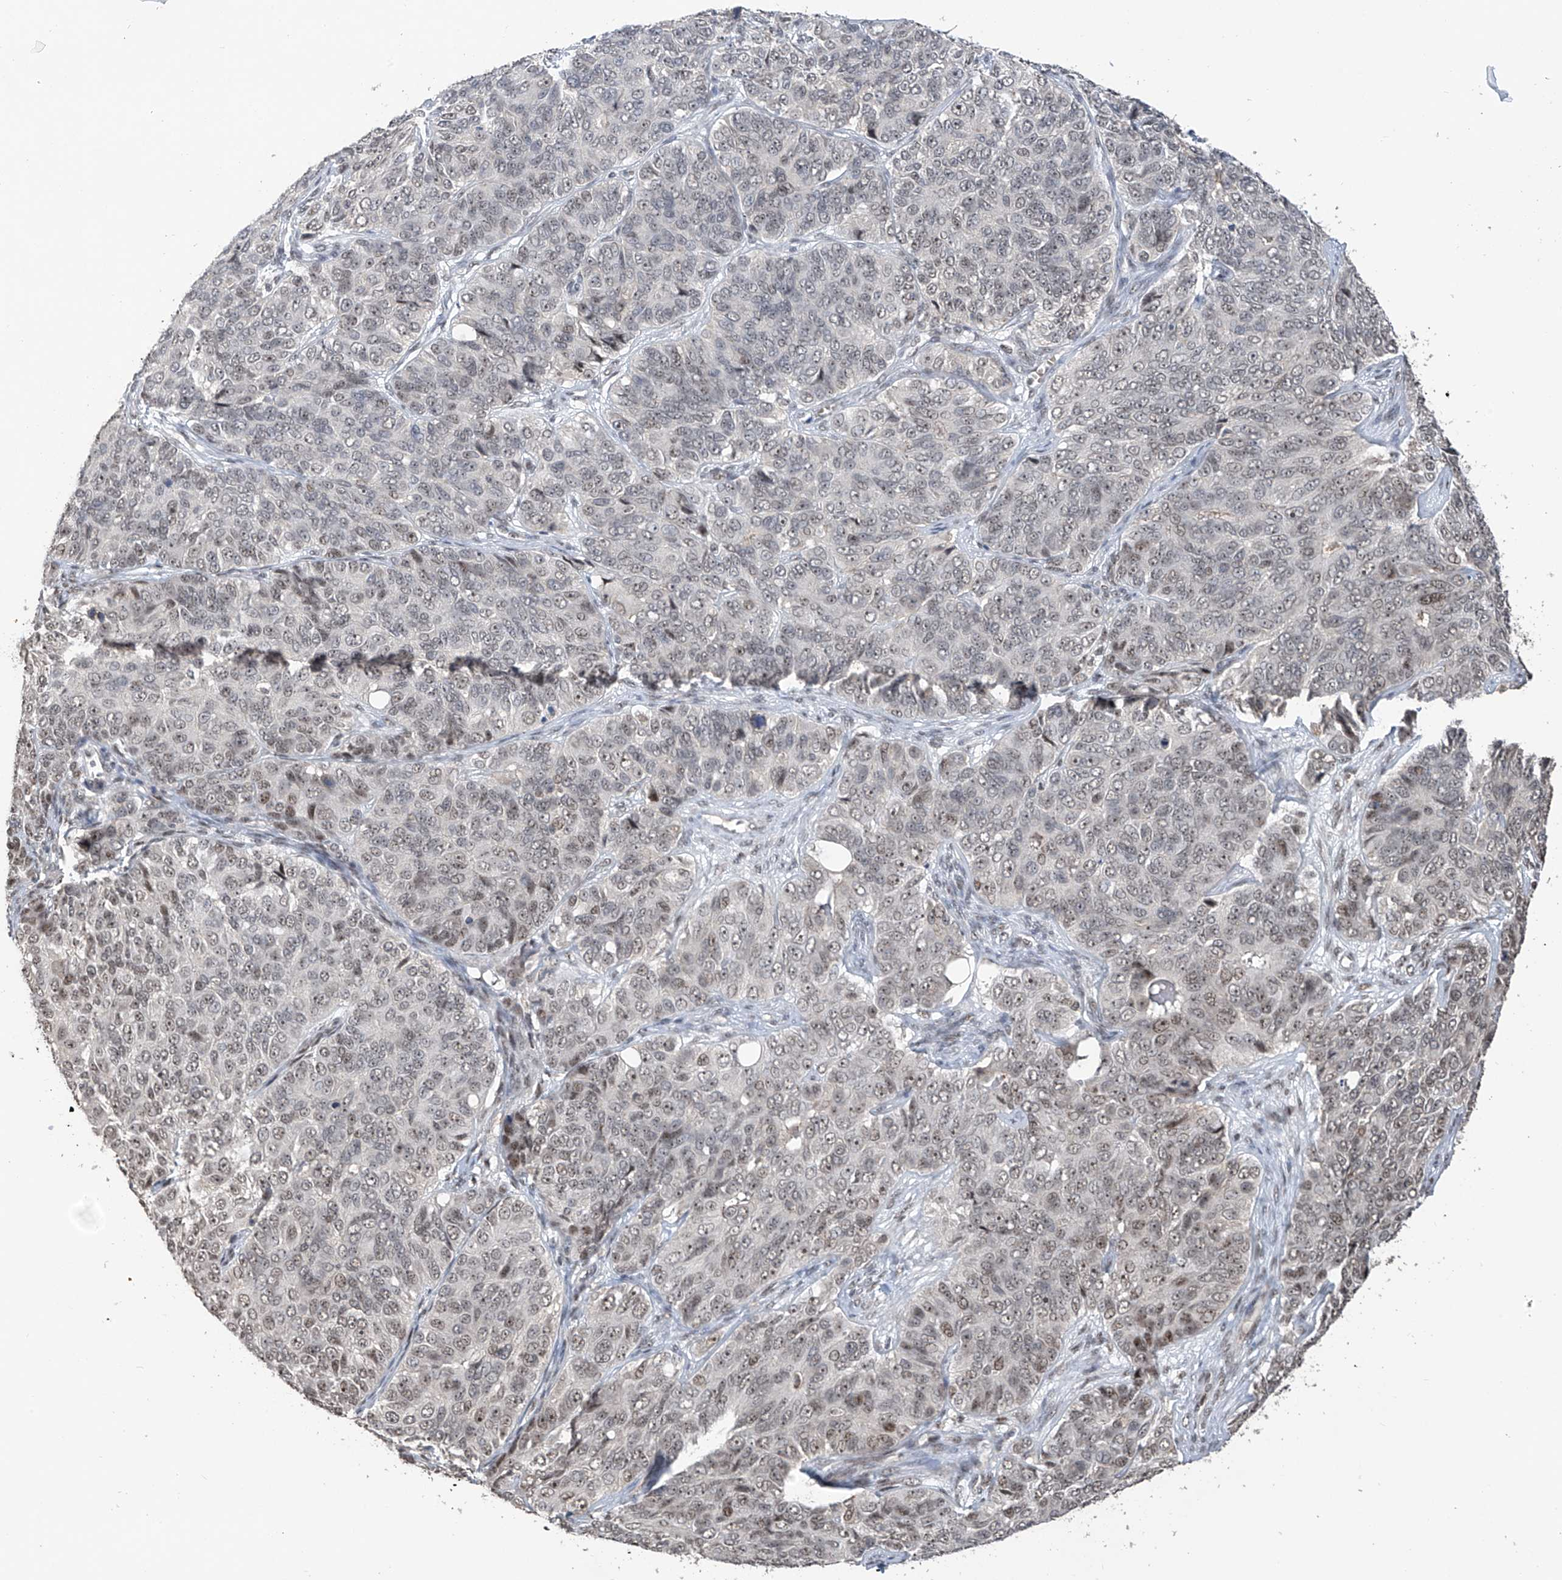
{"staining": {"intensity": "weak", "quantity": "25%-75%", "location": "nuclear"}, "tissue": "ovarian cancer", "cell_type": "Tumor cells", "image_type": "cancer", "snomed": [{"axis": "morphology", "description": "Carcinoma, endometroid"}, {"axis": "topography", "description": "Ovary"}], "caption": "About 25%-75% of tumor cells in human ovarian cancer display weak nuclear protein staining as visualized by brown immunohistochemical staining.", "gene": "C1orf131", "patient": {"sex": "female", "age": 51}}